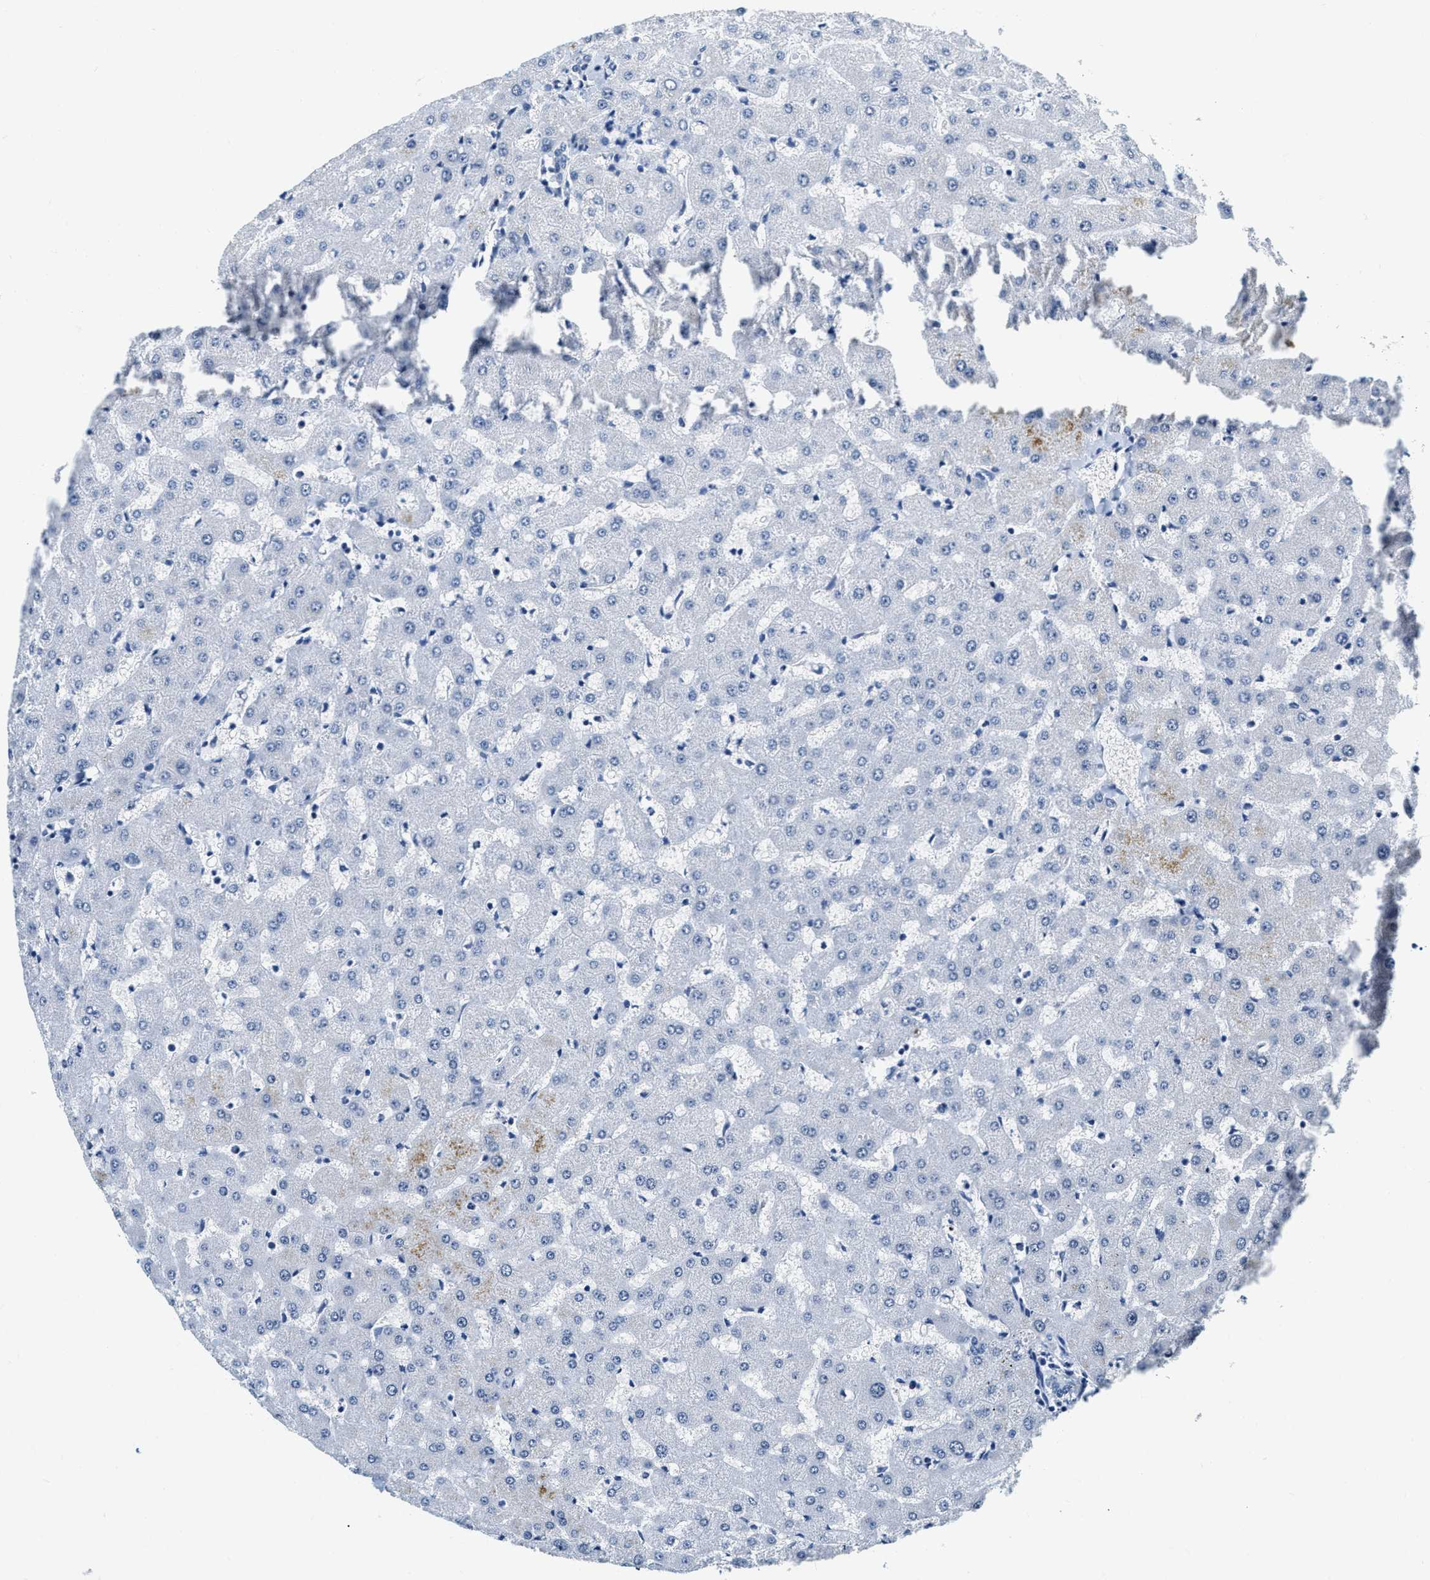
{"staining": {"intensity": "negative", "quantity": "none", "location": "none"}, "tissue": "liver", "cell_type": "Cholangiocytes", "image_type": "normal", "snomed": [{"axis": "morphology", "description": "Normal tissue, NOS"}, {"axis": "topography", "description": "Liver"}], "caption": "Immunohistochemical staining of normal liver reveals no significant expression in cholangiocytes. (Brightfield microscopy of DAB (3,3'-diaminobenzidine) immunohistochemistry (IHC) at high magnification).", "gene": "EIF2AK2", "patient": {"sex": "female", "age": 63}}